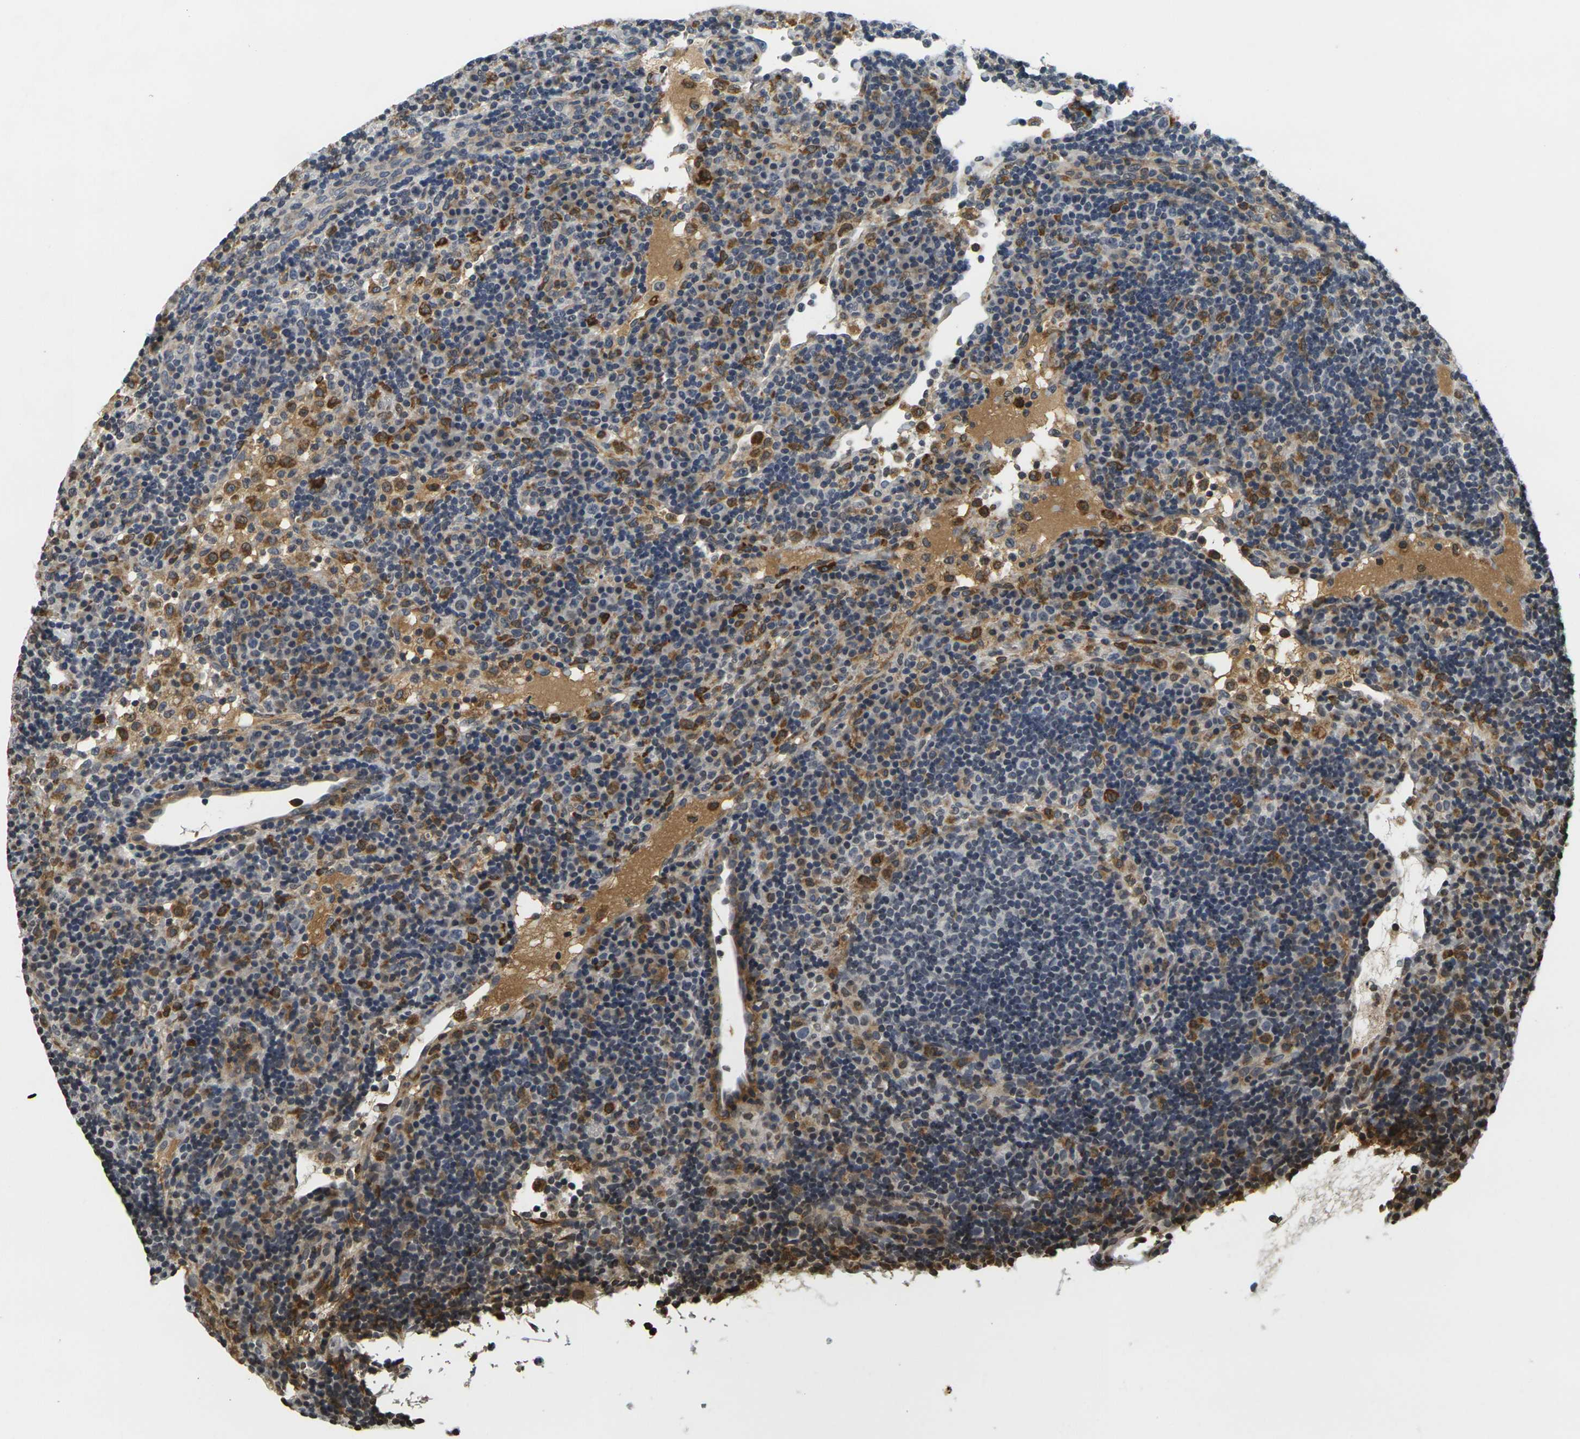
{"staining": {"intensity": "negative", "quantity": "none", "location": "none"}, "tissue": "lymph node", "cell_type": "Germinal center cells", "image_type": "normal", "snomed": [{"axis": "morphology", "description": "Normal tissue, NOS"}, {"axis": "topography", "description": "Lymph node"}], "caption": "High power microscopy photomicrograph of an immunohistochemistry image of unremarkable lymph node, revealing no significant expression in germinal center cells.", "gene": "C1QC", "patient": {"sex": "female", "age": 53}}